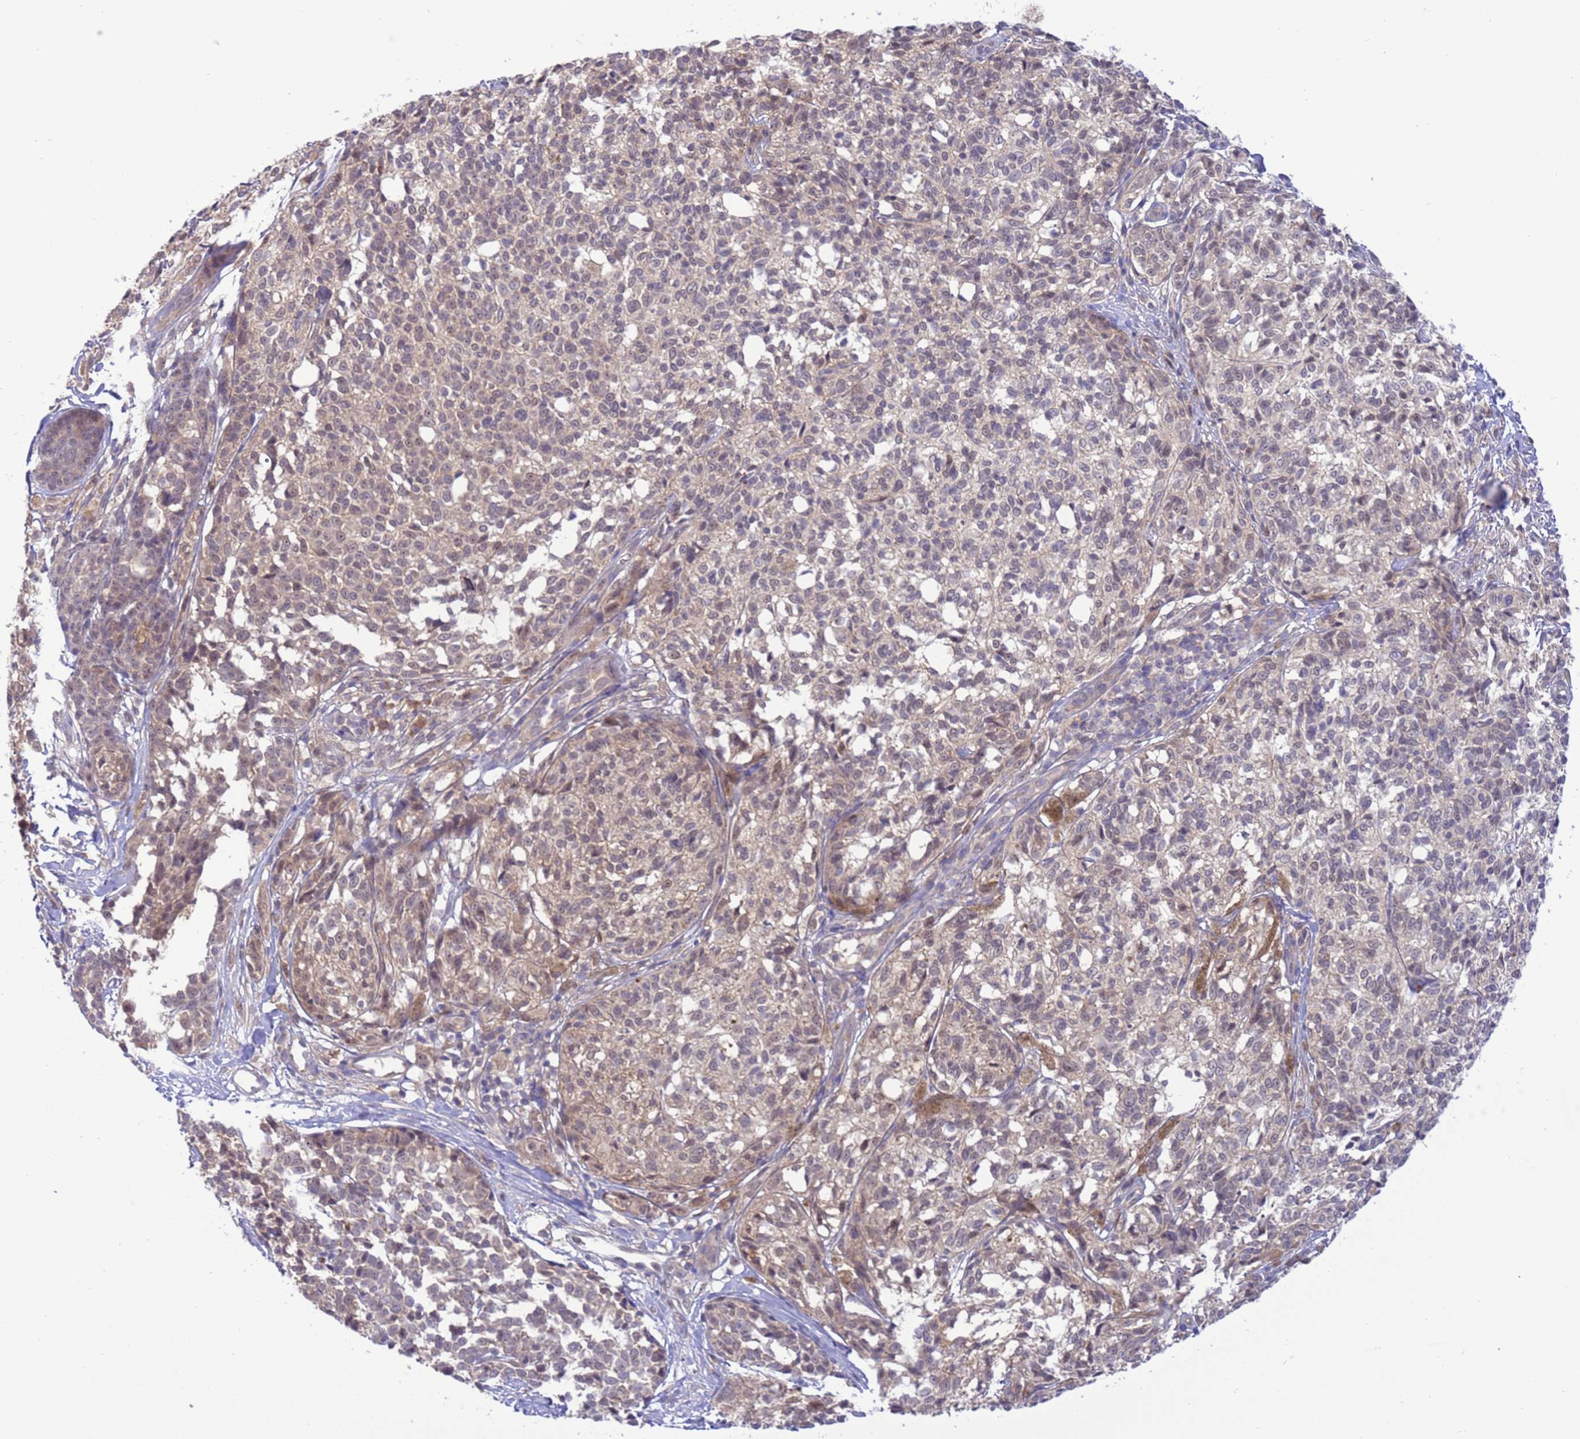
{"staining": {"intensity": "weak", "quantity": "25%-75%", "location": "cytoplasmic/membranous,nuclear"}, "tissue": "melanoma", "cell_type": "Tumor cells", "image_type": "cancer", "snomed": [{"axis": "morphology", "description": "Malignant melanoma, NOS"}, {"axis": "topography", "description": "Skin of upper extremity"}], "caption": "Immunohistochemistry (IHC) of melanoma demonstrates low levels of weak cytoplasmic/membranous and nuclear positivity in about 25%-75% of tumor cells. (IHC, brightfield microscopy, high magnification).", "gene": "ZNF461", "patient": {"sex": "male", "age": 40}}